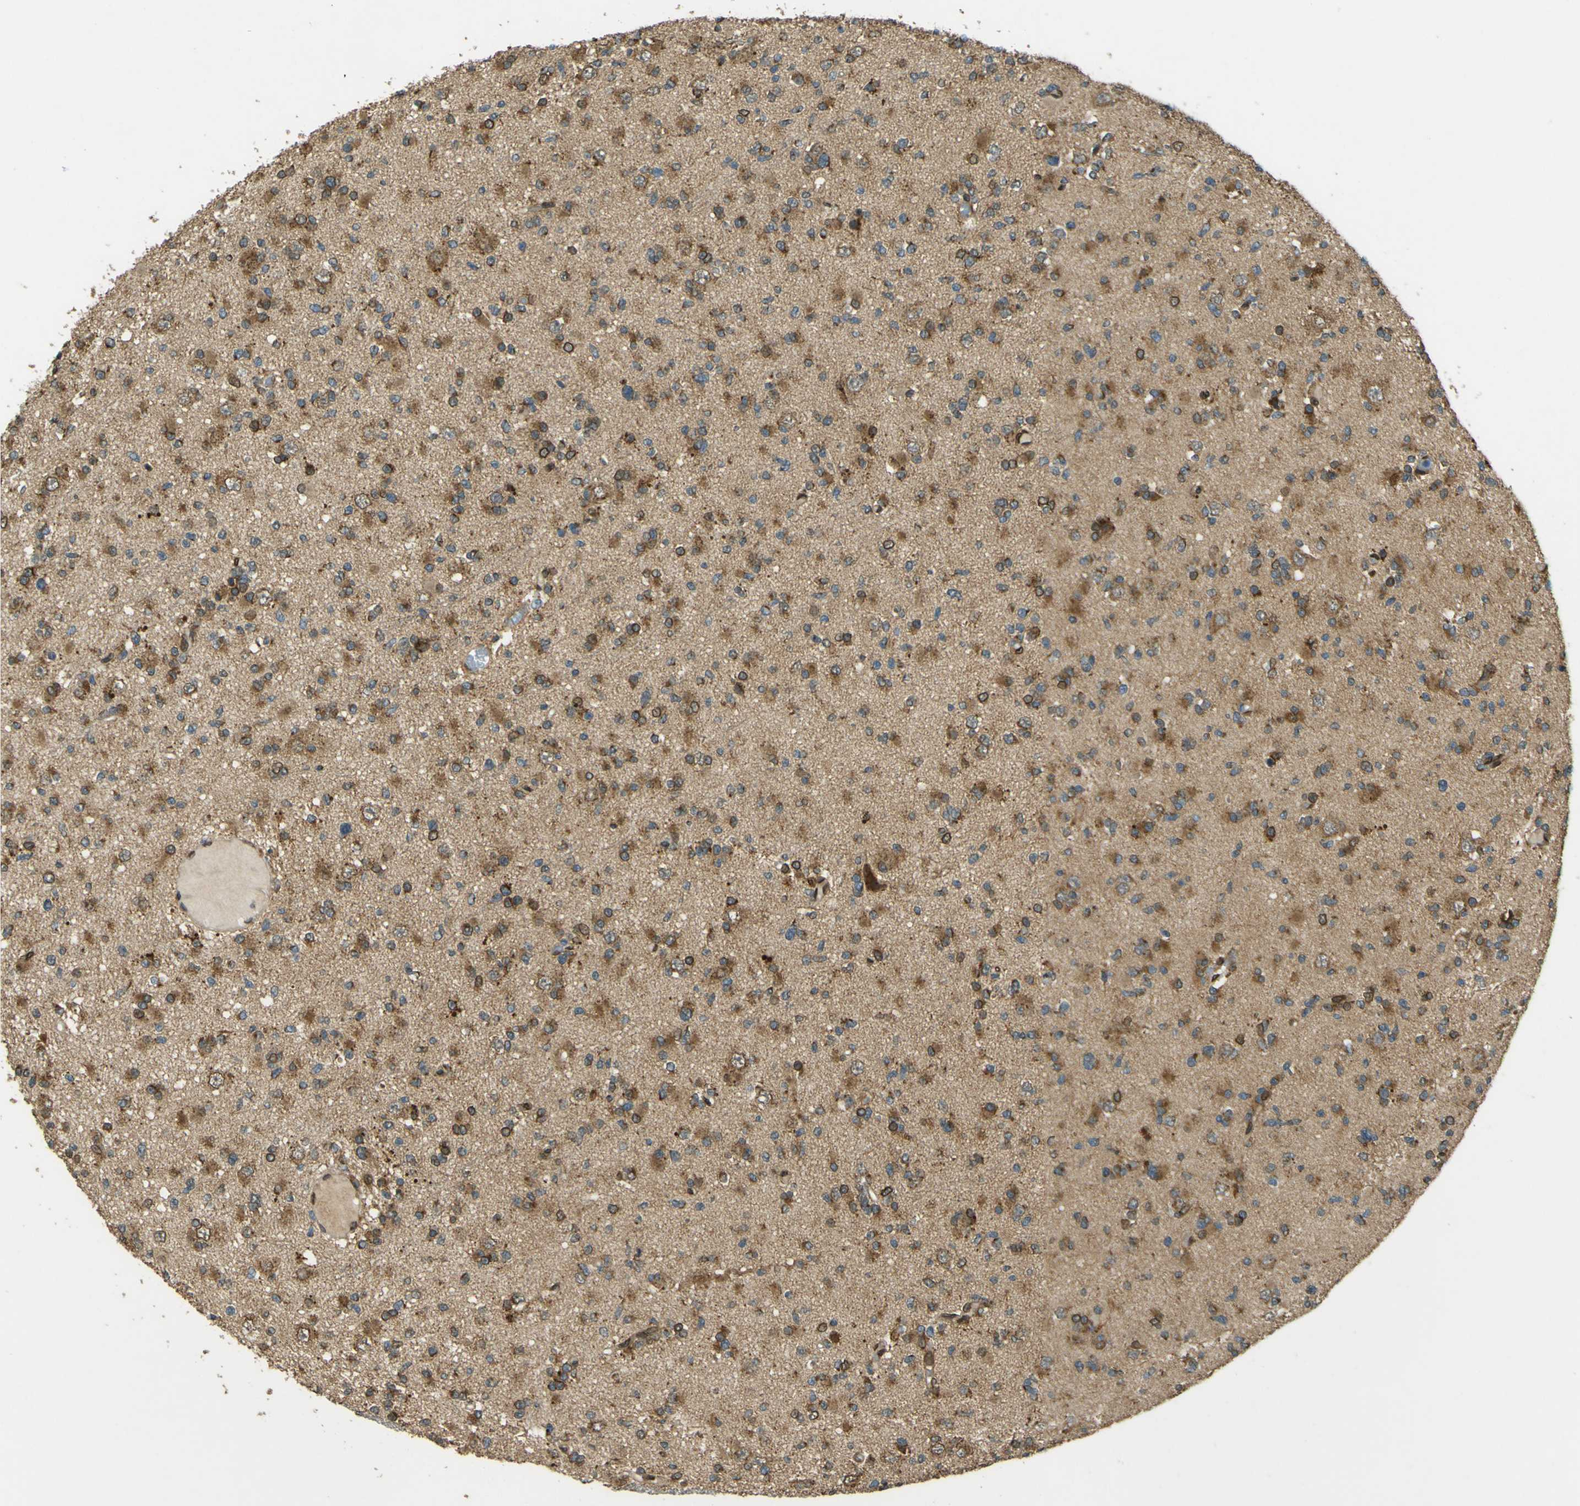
{"staining": {"intensity": "moderate", "quantity": "25%-75%", "location": "cytoplasmic/membranous,nuclear"}, "tissue": "glioma", "cell_type": "Tumor cells", "image_type": "cancer", "snomed": [{"axis": "morphology", "description": "Glioma, malignant, Low grade"}, {"axis": "topography", "description": "Brain"}], "caption": "IHC staining of glioma, which displays medium levels of moderate cytoplasmic/membranous and nuclear positivity in about 25%-75% of tumor cells indicating moderate cytoplasmic/membranous and nuclear protein expression. The staining was performed using DAB (brown) for protein detection and nuclei were counterstained in hematoxylin (blue).", "gene": "GALNT1", "patient": {"sex": "female", "age": 22}}